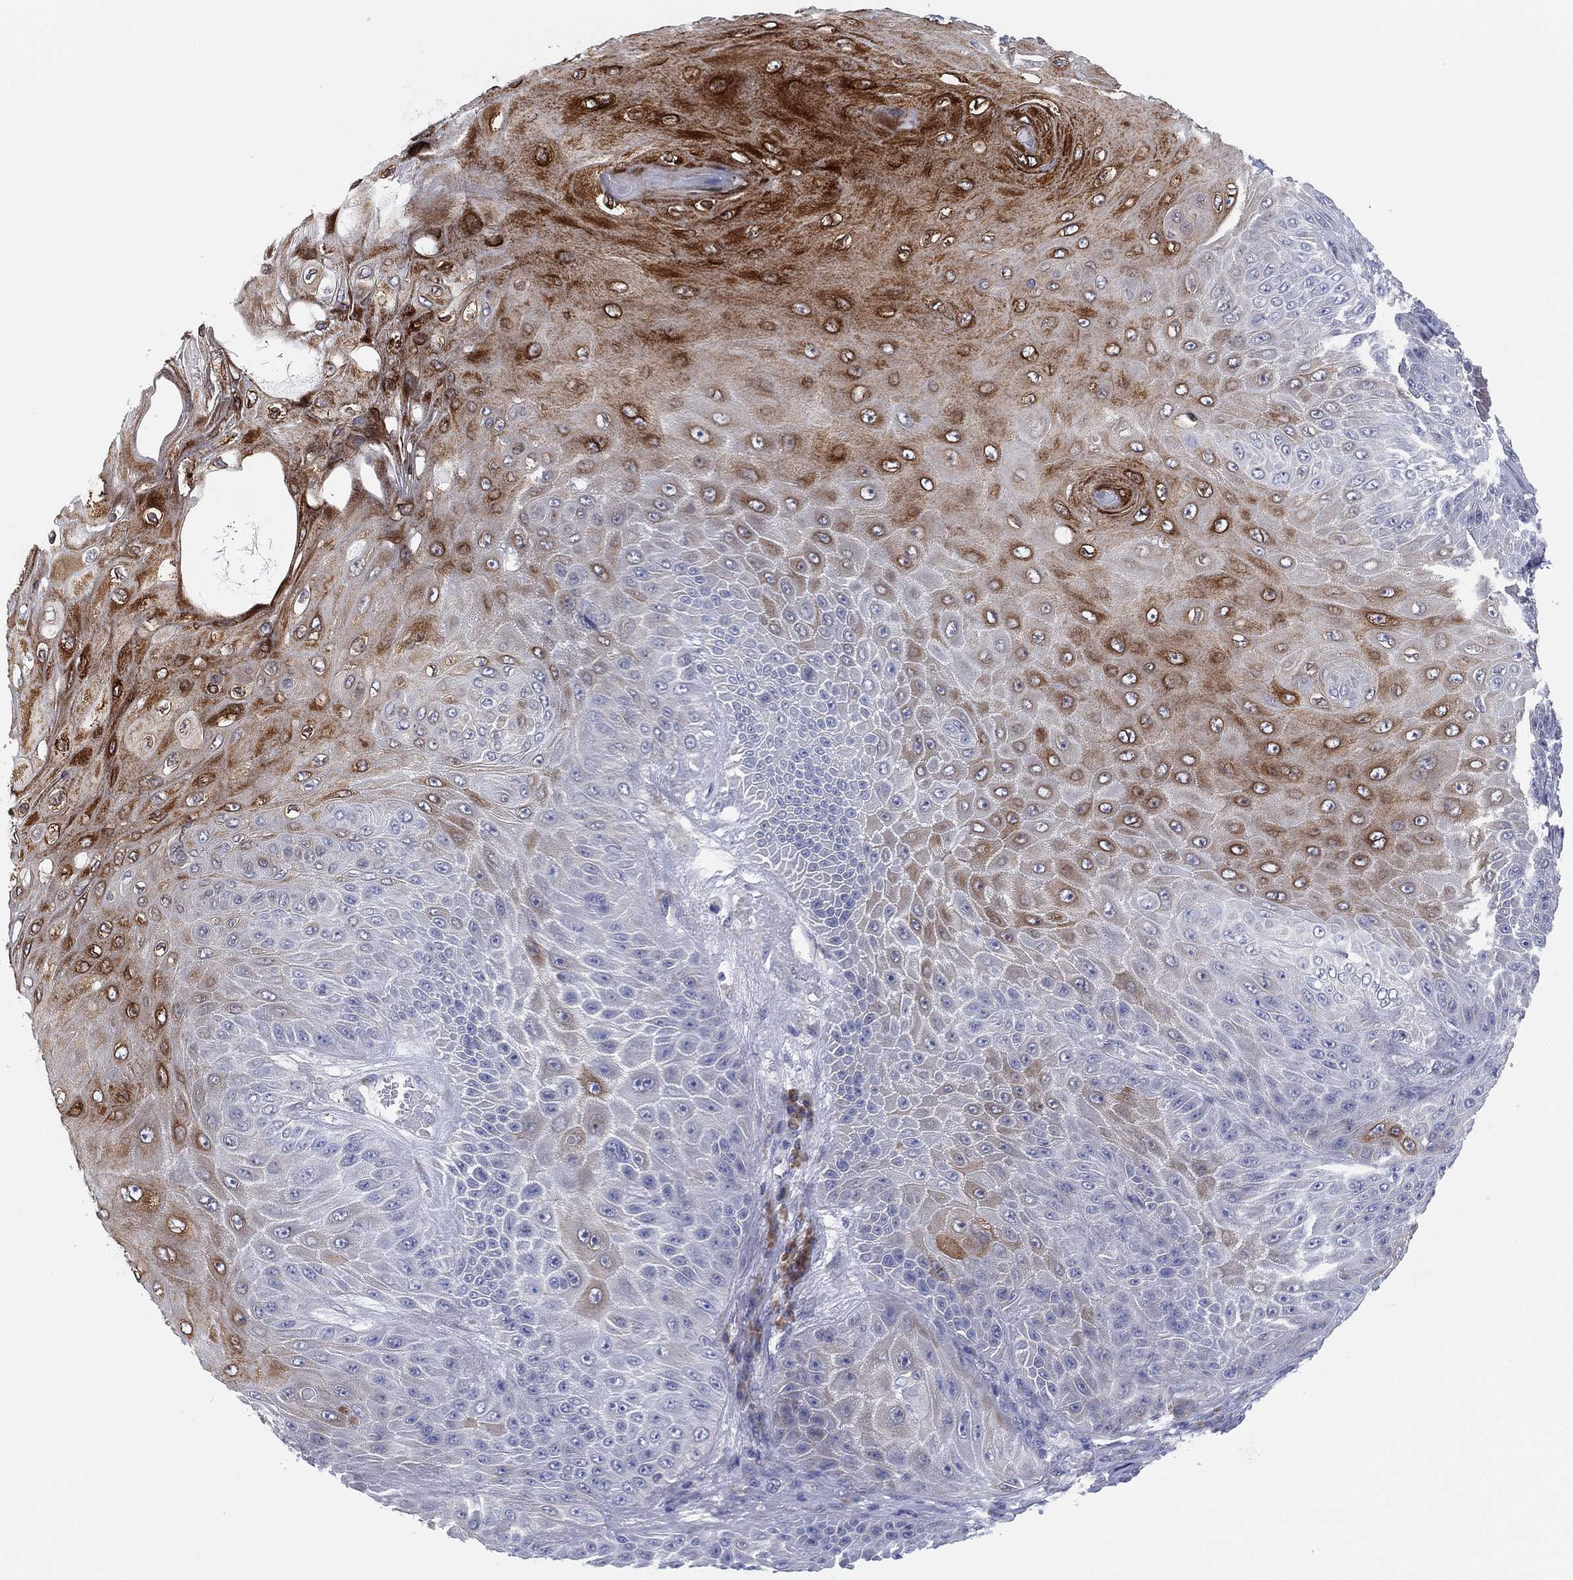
{"staining": {"intensity": "strong", "quantity": "25%-75%", "location": "cytoplasmic/membranous"}, "tissue": "skin cancer", "cell_type": "Tumor cells", "image_type": "cancer", "snomed": [{"axis": "morphology", "description": "Squamous cell carcinoma, NOS"}, {"axis": "topography", "description": "Skin"}], "caption": "This is an image of immunohistochemistry staining of squamous cell carcinoma (skin), which shows strong expression in the cytoplasmic/membranous of tumor cells.", "gene": "TMEM40", "patient": {"sex": "male", "age": 62}}